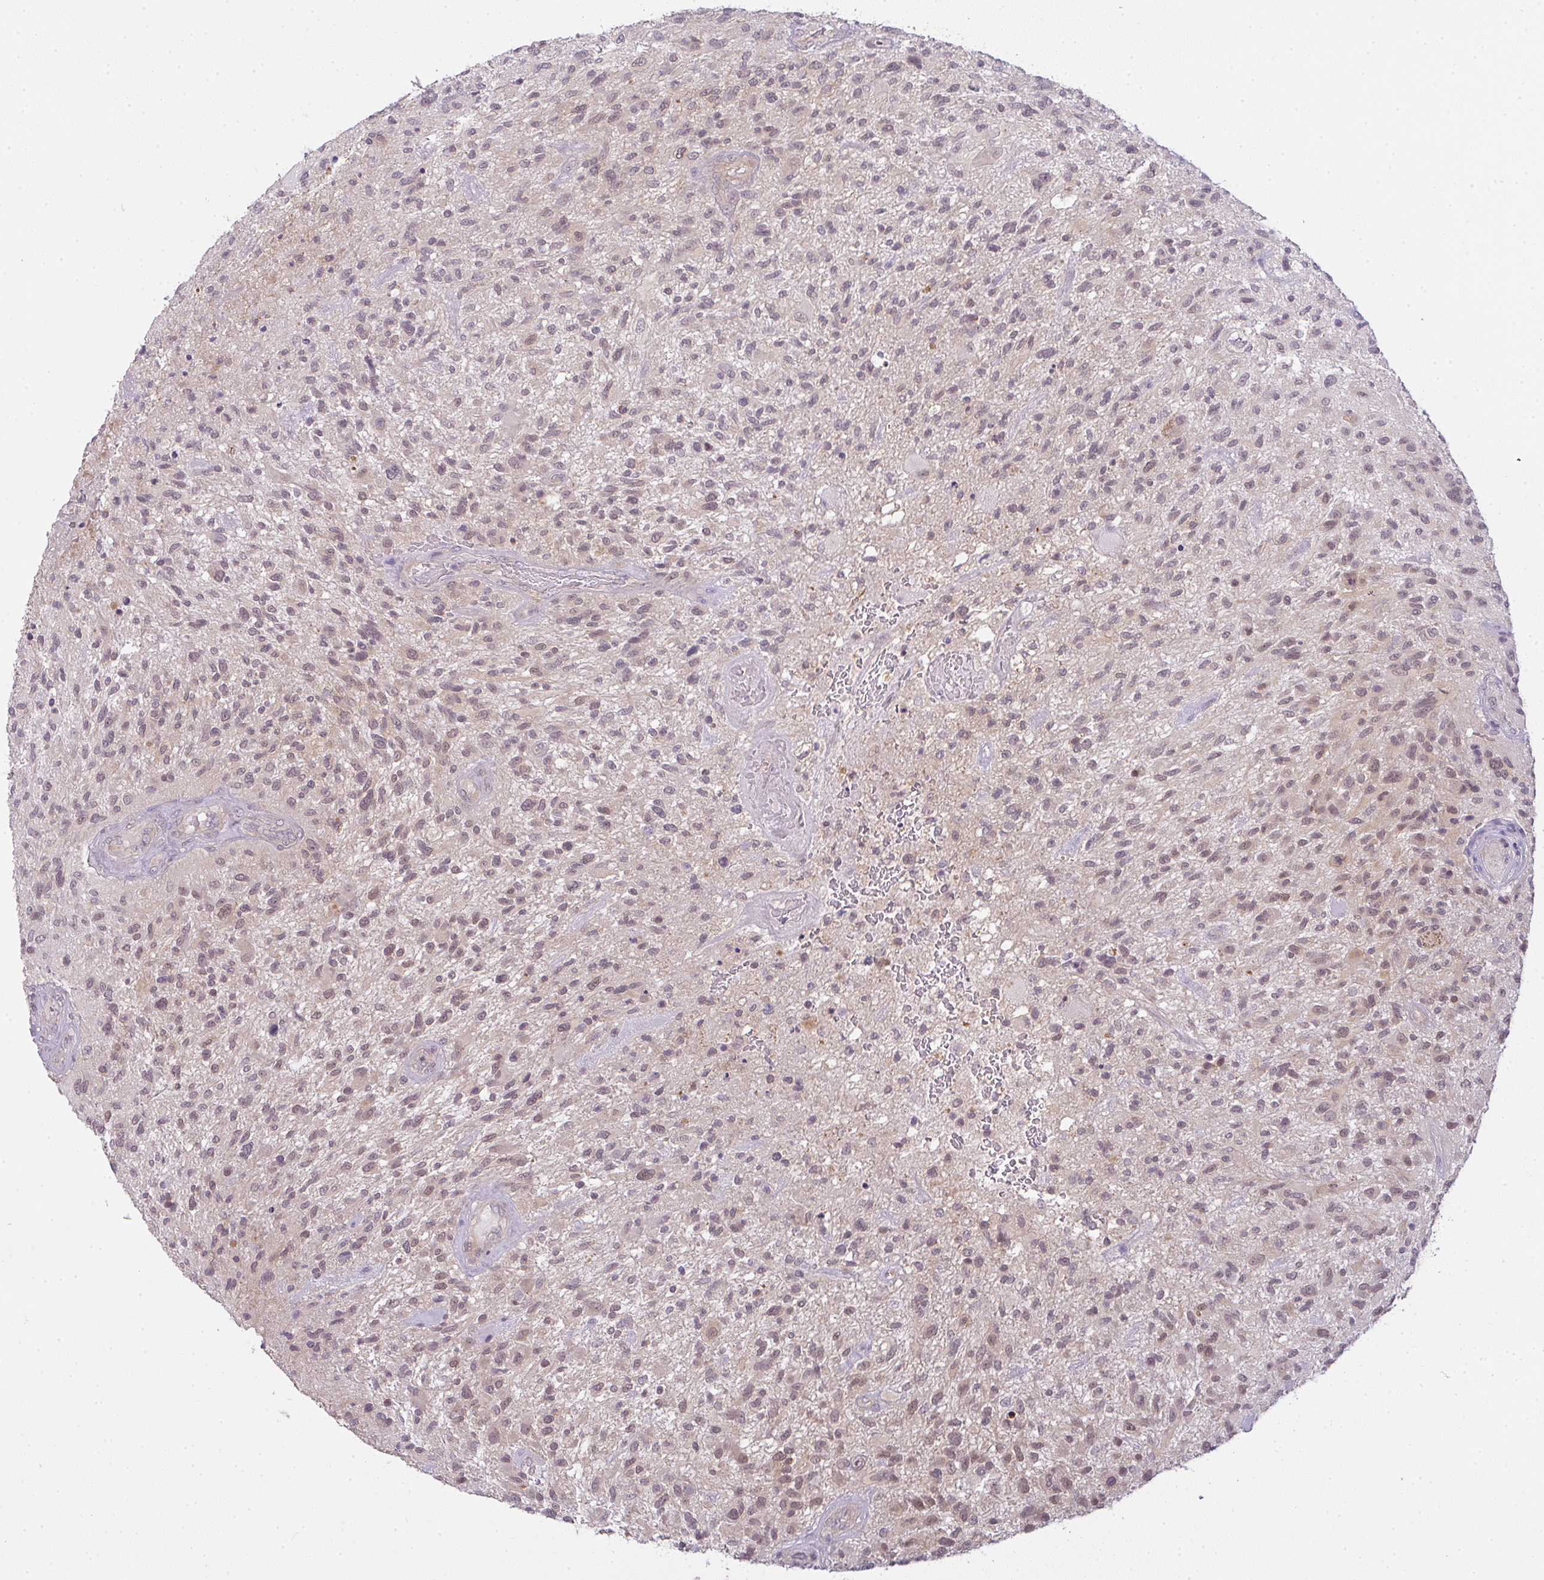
{"staining": {"intensity": "weak", "quantity": "25%-75%", "location": "nuclear"}, "tissue": "glioma", "cell_type": "Tumor cells", "image_type": "cancer", "snomed": [{"axis": "morphology", "description": "Glioma, malignant, High grade"}, {"axis": "topography", "description": "Brain"}], "caption": "Immunohistochemical staining of human malignant glioma (high-grade) reveals weak nuclear protein staining in approximately 25%-75% of tumor cells.", "gene": "CSE1L", "patient": {"sex": "male", "age": 47}}